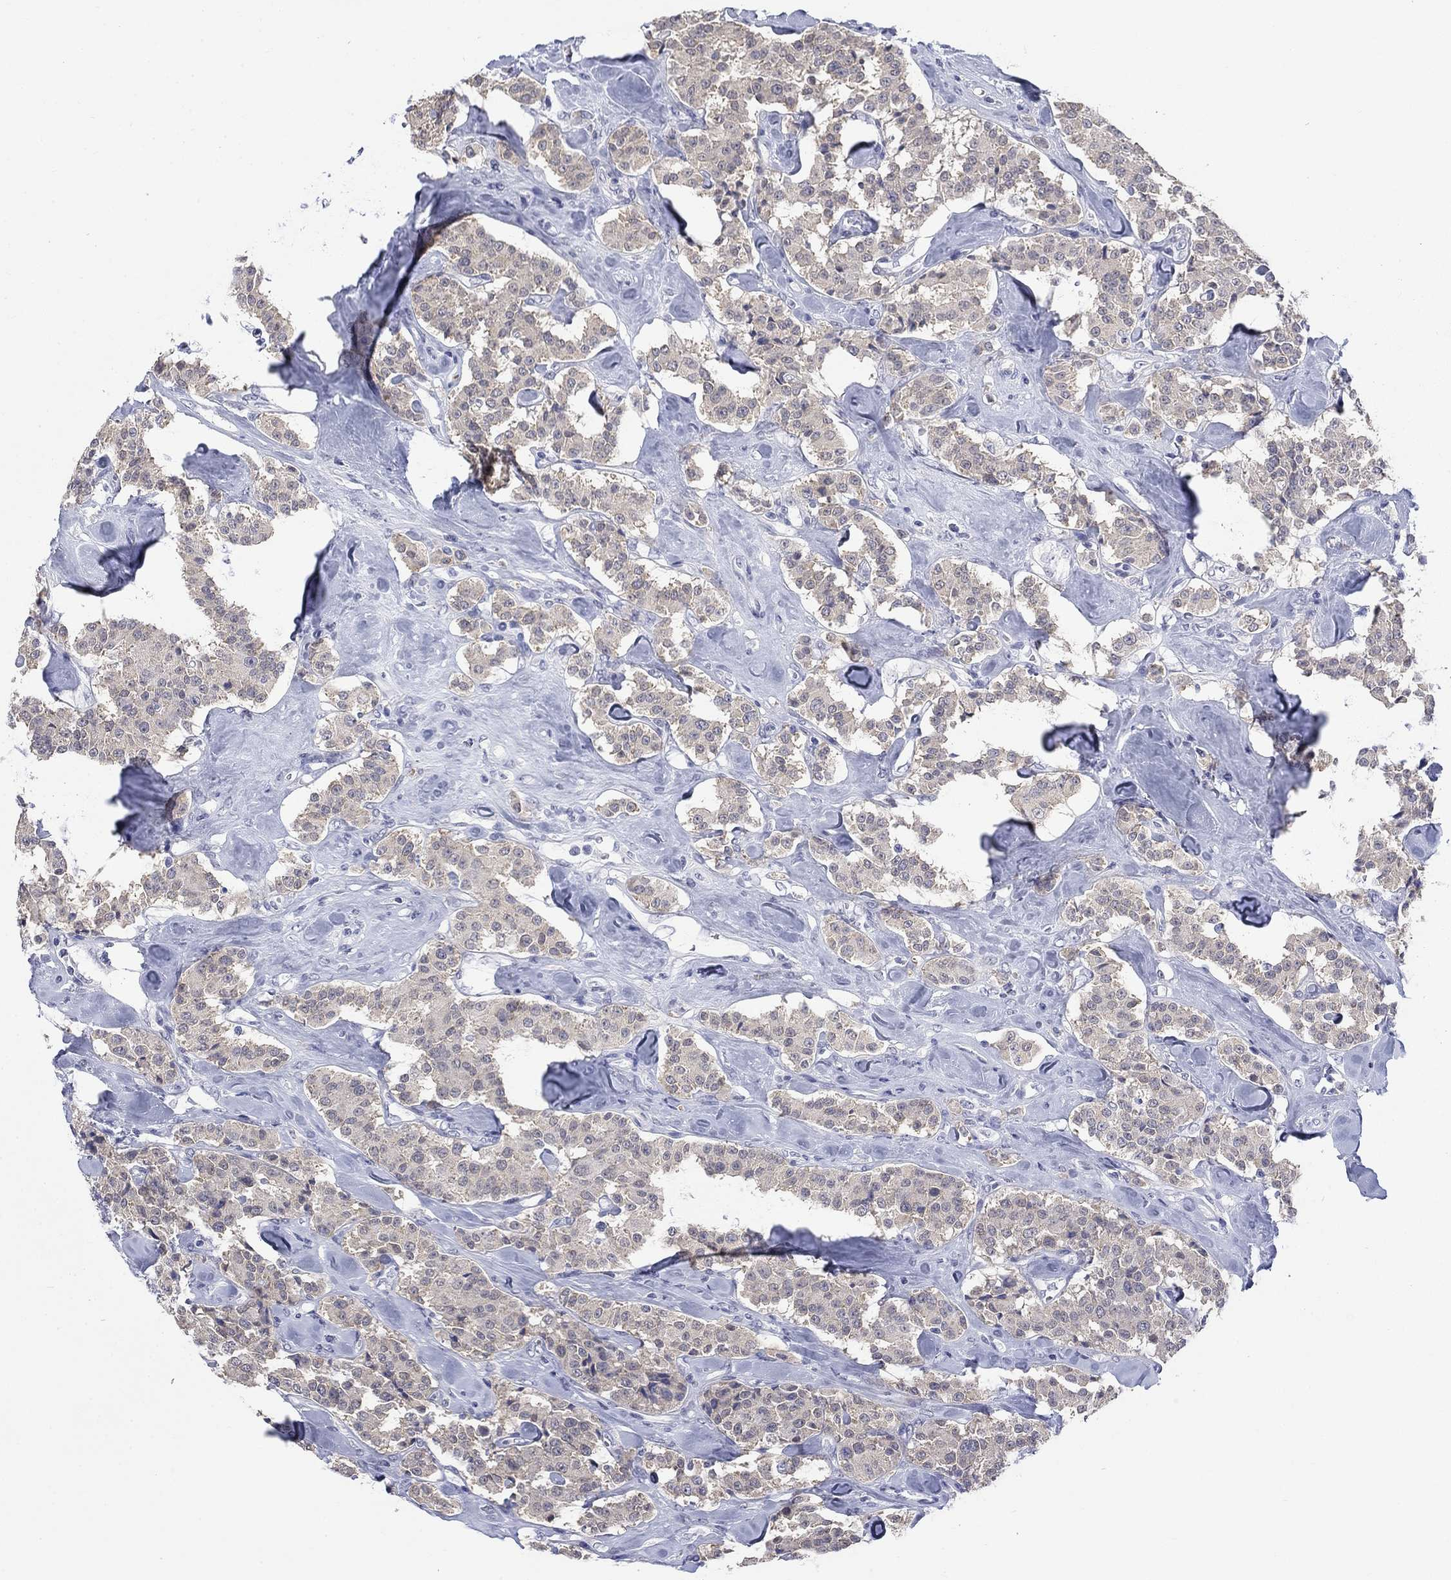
{"staining": {"intensity": "weak", "quantity": "25%-75%", "location": "cytoplasmic/membranous"}, "tissue": "carcinoid", "cell_type": "Tumor cells", "image_type": "cancer", "snomed": [{"axis": "morphology", "description": "Carcinoid, malignant, NOS"}, {"axis": "topography", "description": "Pancreas"}], "caption": "Protein expression by immunohistochemistry (IHC) demonstrates weak cytoplasmic/membranous positivity in approximately 25%-75% of tumor cells in carcinoid.", "gene": "ECEL1", "patient": {"sex": "male", "age": 41}}